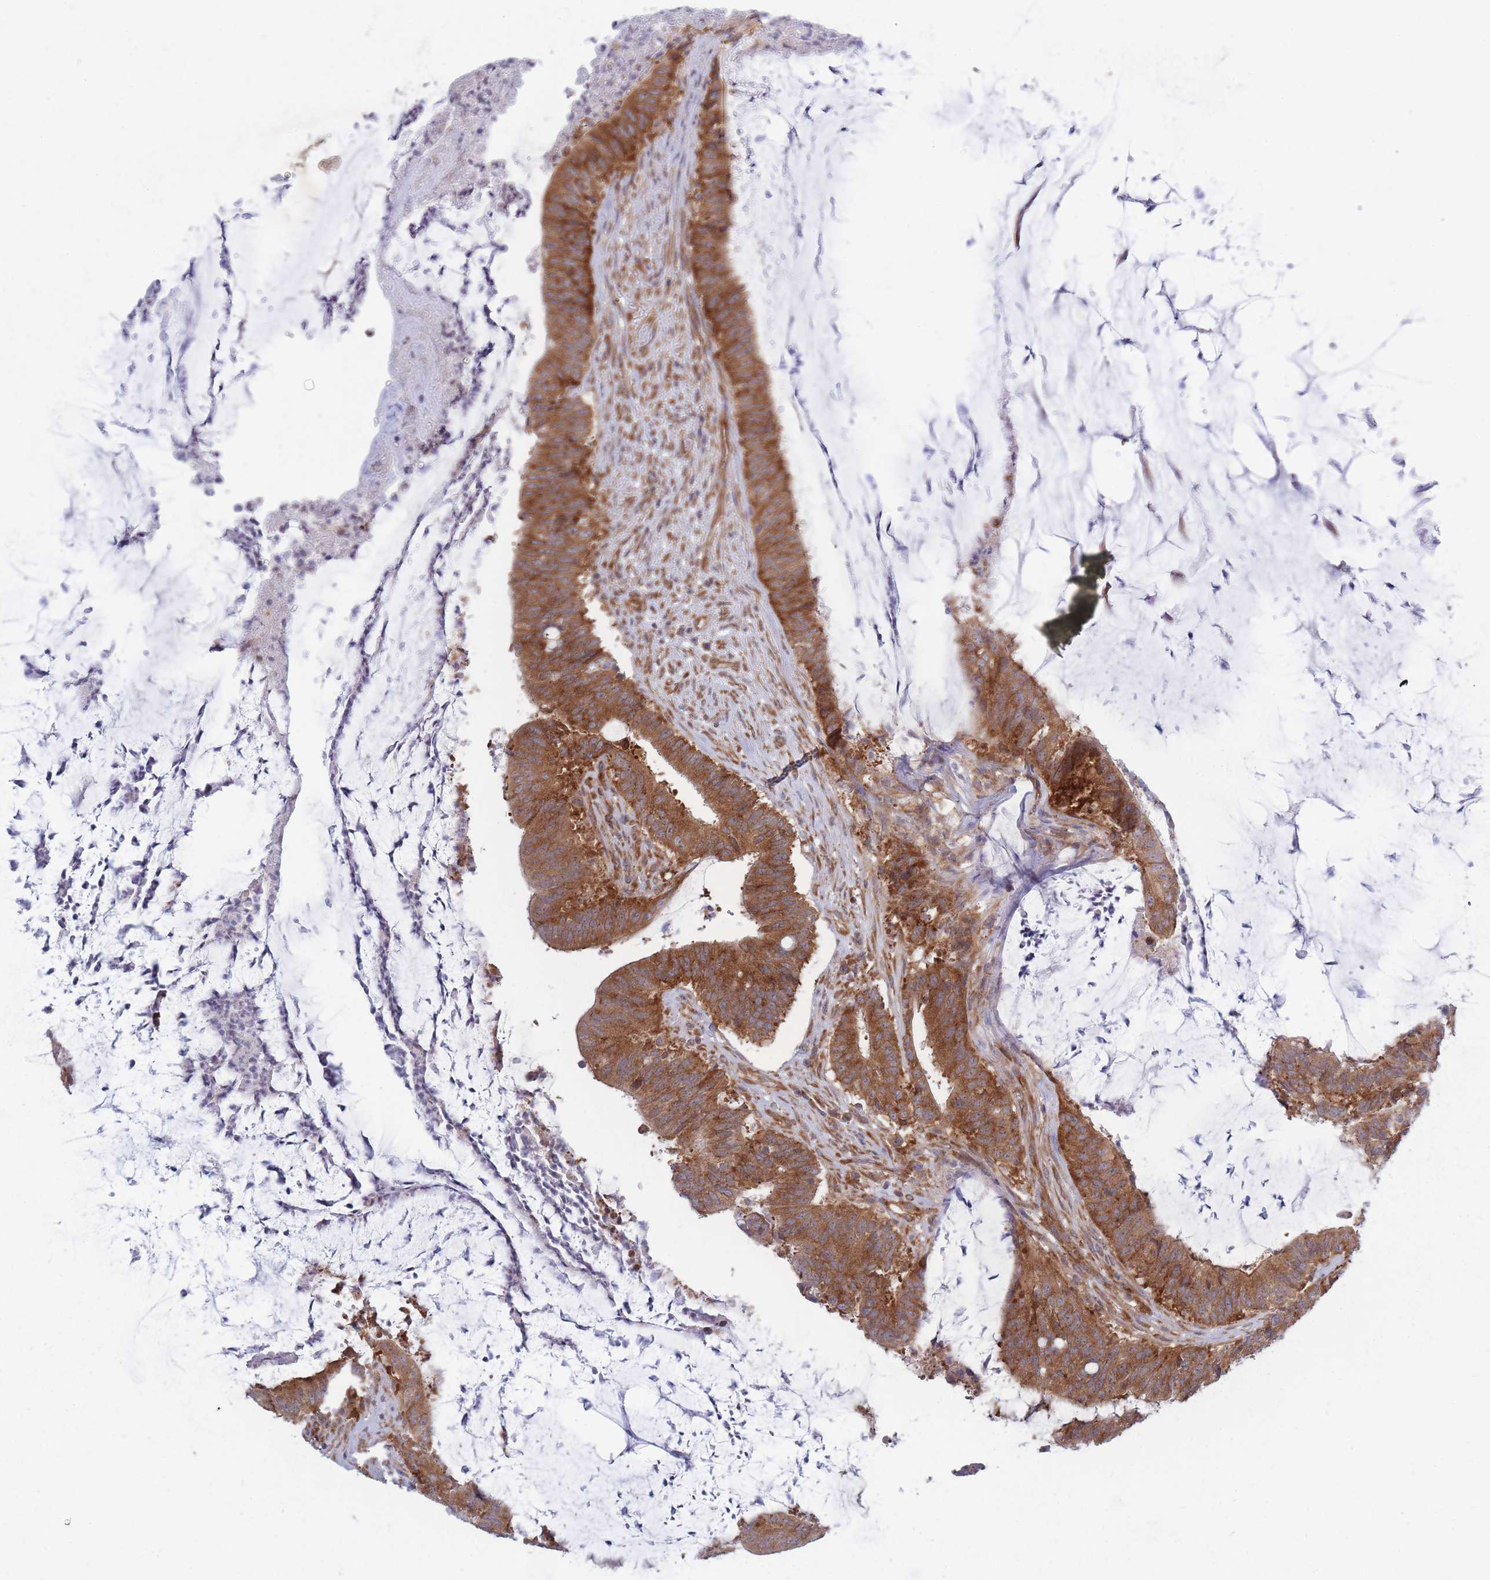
{"staining": {"intensity": "strong", "quantity": ">75%", "location": "cytoplasmic/membranous"}, "tissue": "colorectal cancer", "cell_type": "Tumor cells", "image_type": "cancer", "snomed": [{"axis": "morphology", "description": "Adenocarcinoma, NOS"}, {"axis": "topography", "description": "Colon"}], "caption": "This micrograph shows IHC staining of colorectal cancer, with high strong cytoplasmic/membranous positivity in about >75% of tumor cells.", "gene": "CCDC124", "patient": {"sex": "female", "age": 43}}